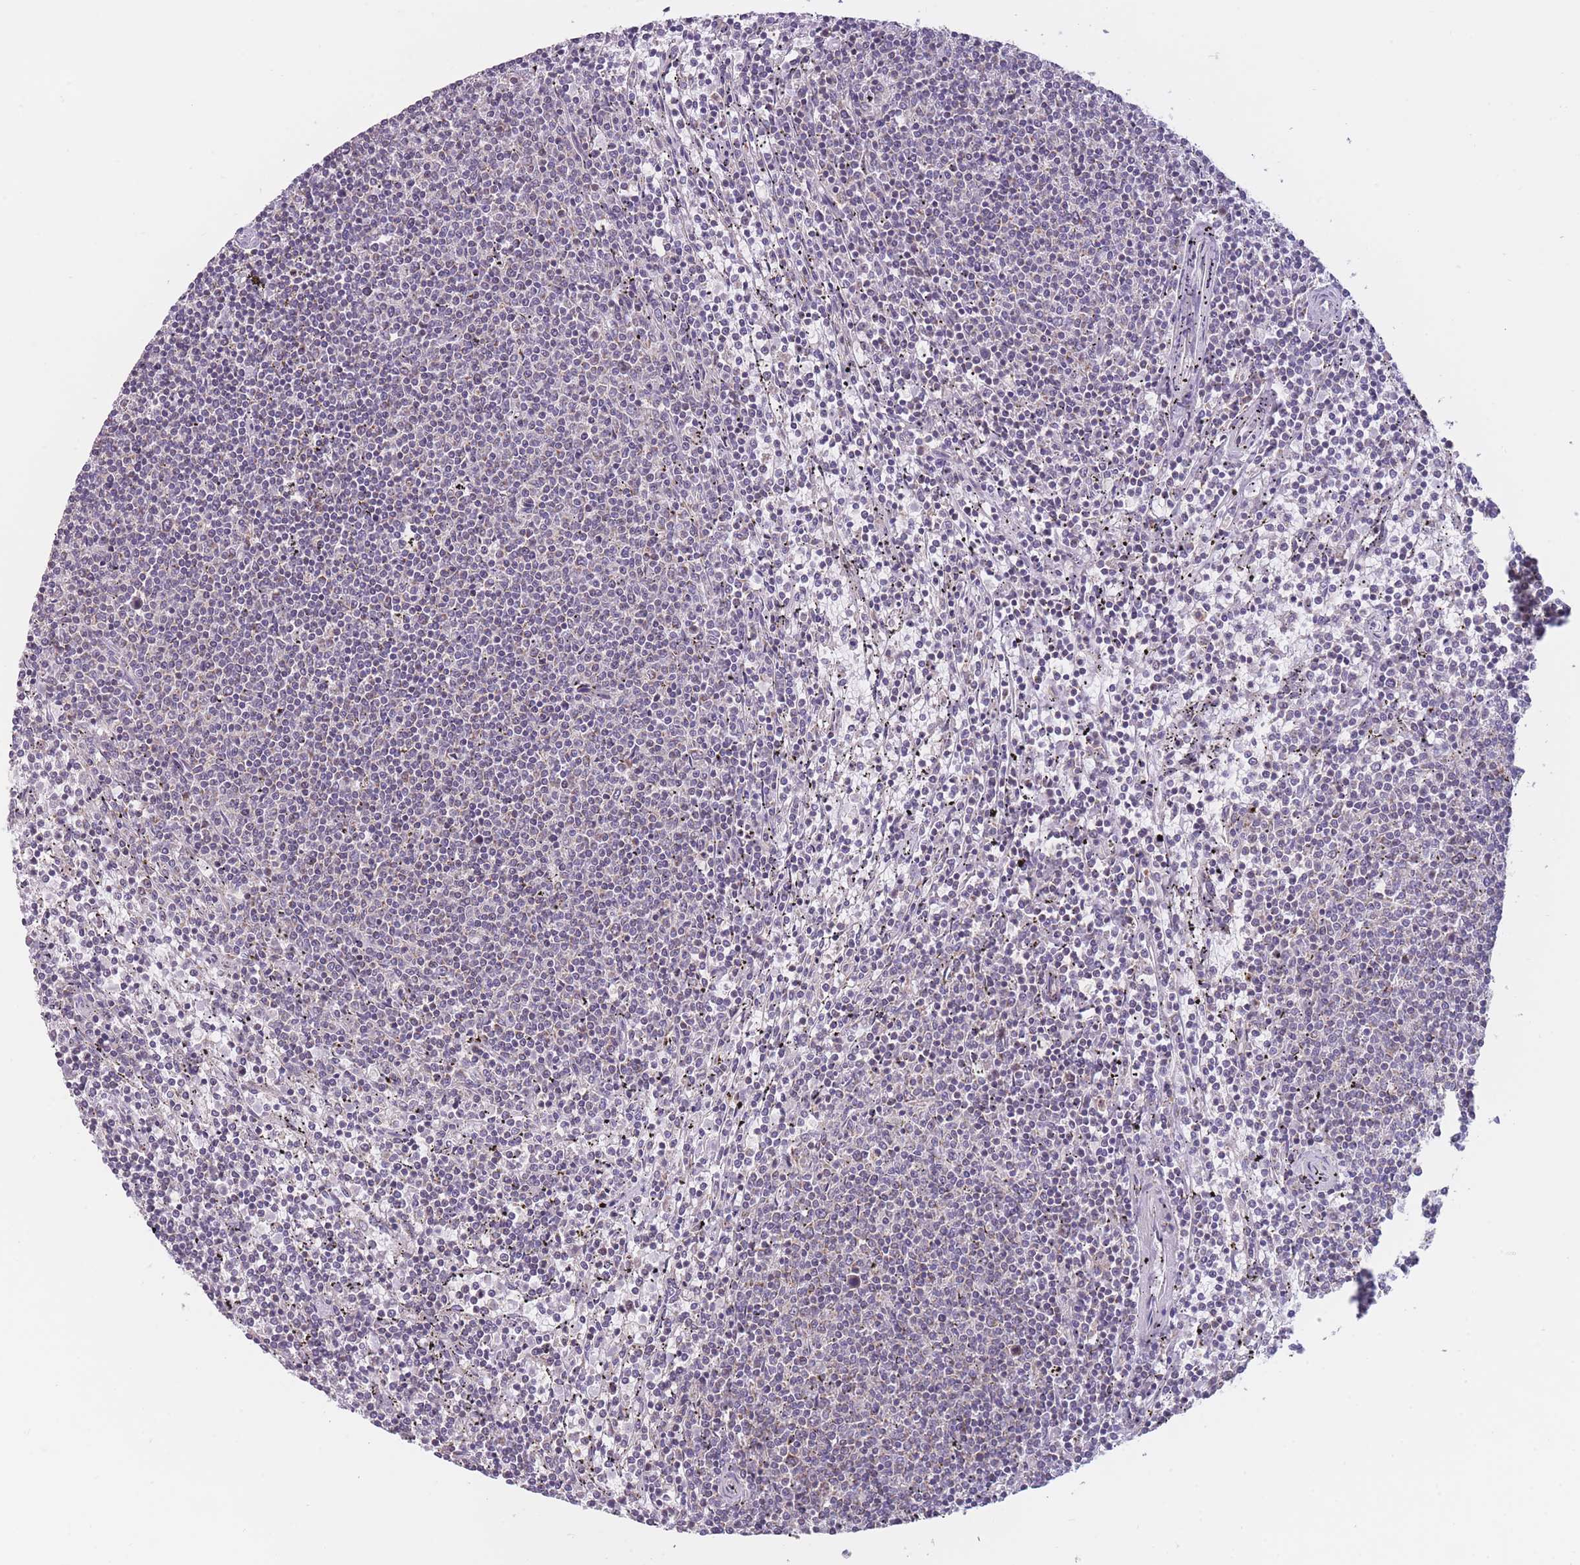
{"staining": {"intensity": "negative", "quantity": "none", "location": "none"}, "tissue": "lymphoma", "cell_type": "Tumor cells", "image_type": "cancer", "snomed": [{"axis": "morphology", "description": "Malignant lymphoma, non-Hodgkin's type, Low grade"}, {"axis": "topography", "description": "Spleen"}], "caption": "Tumor cells show no significant expression in lymphoma.", "gene": "MRPS18C", "patient": {"sex": "female", "age": 50}}